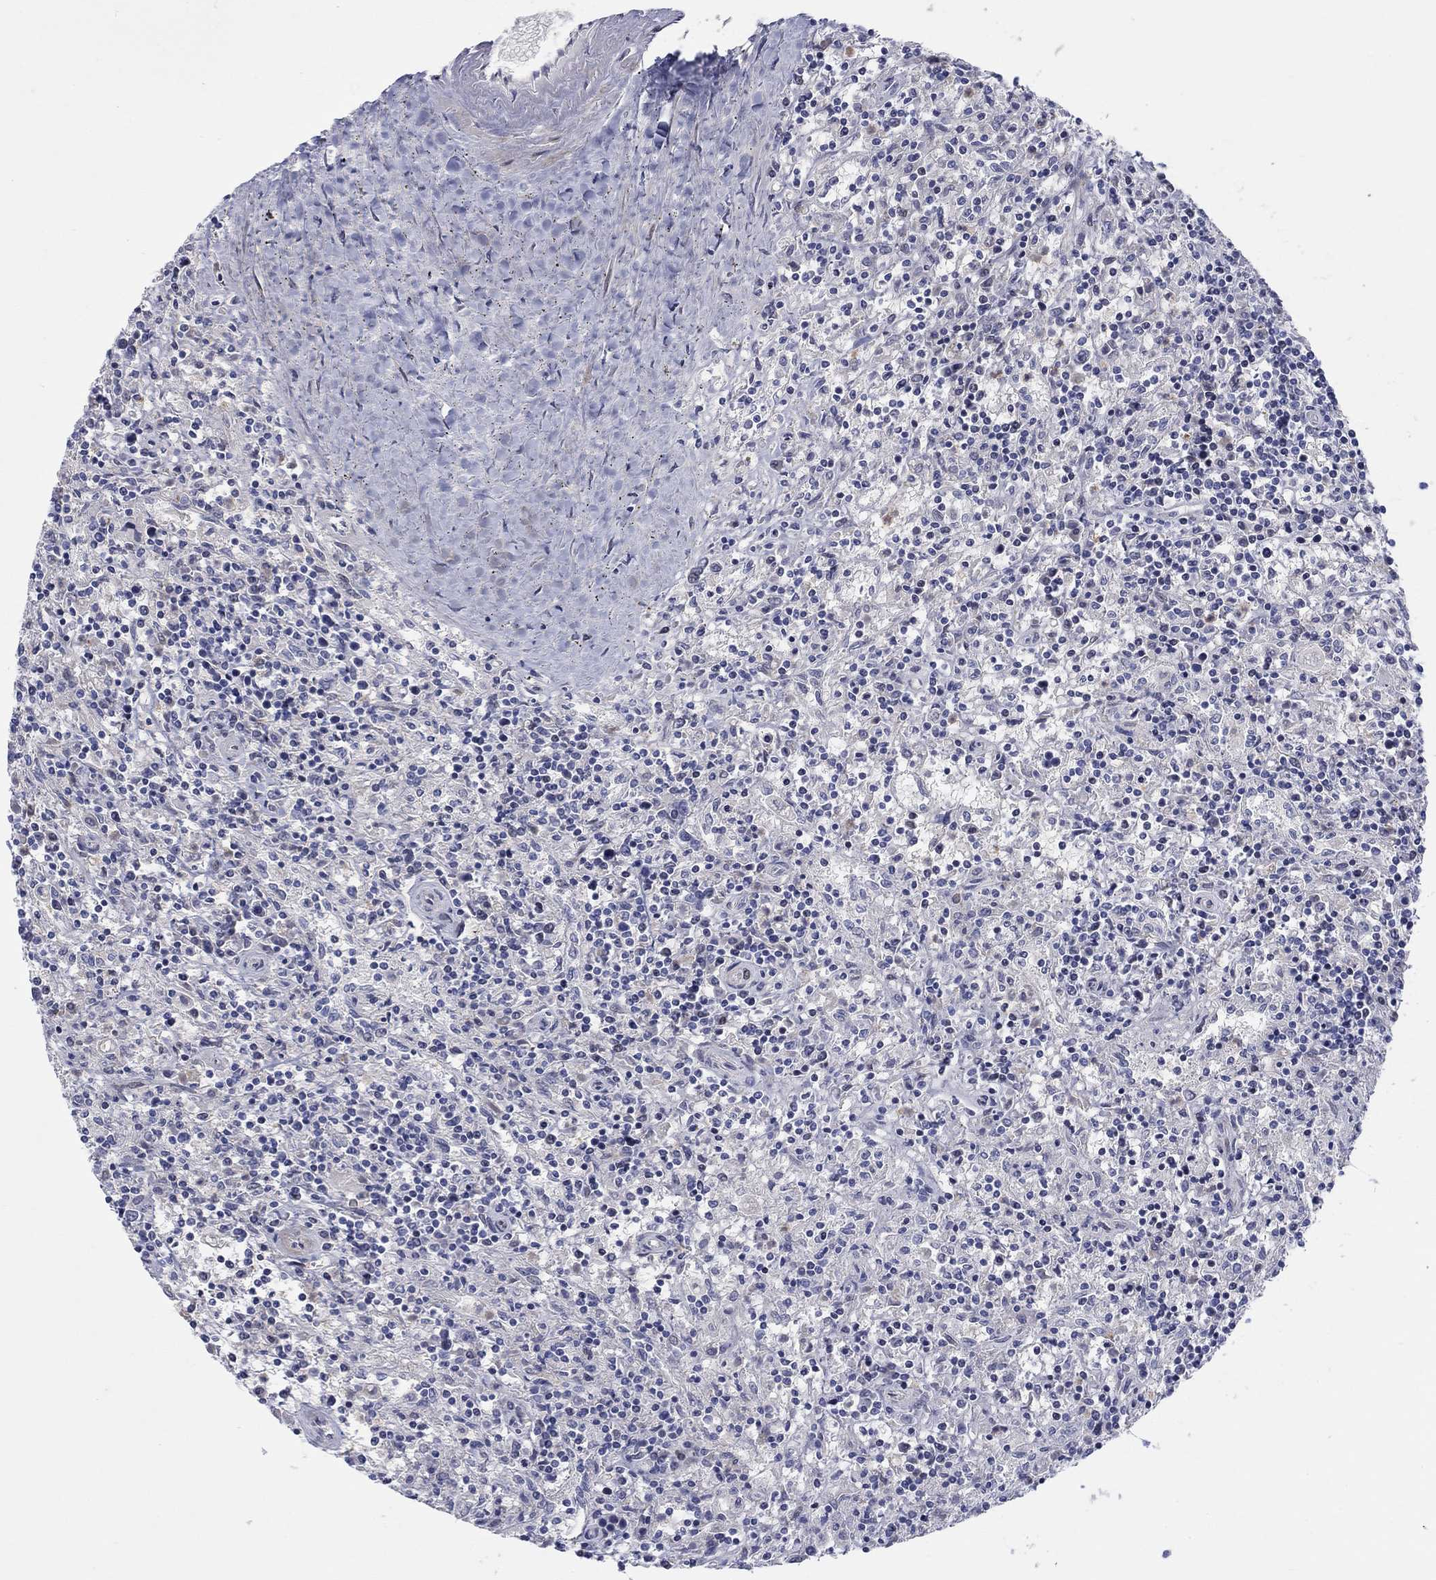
{"staining": {"intensity": "negative", "quantity": "none", "location": "none"}, "tissue": "lymphoma", "cell_type": "Tumor cells", "image_type": "cancer", "snomed": [{"axis": "morphology", "description": "Malignant lymphoma, non-Hodgkin's type, Low grade"}, {"axis": "topography", "description": "Spleen"}], "caption": "Tumor cells show no significant protein expression in malignant lymphoma, non-Hodgkin's type (low-grade).", "gene": "ARHGAP36", "patient": {"sex": "male", "age": 62}}